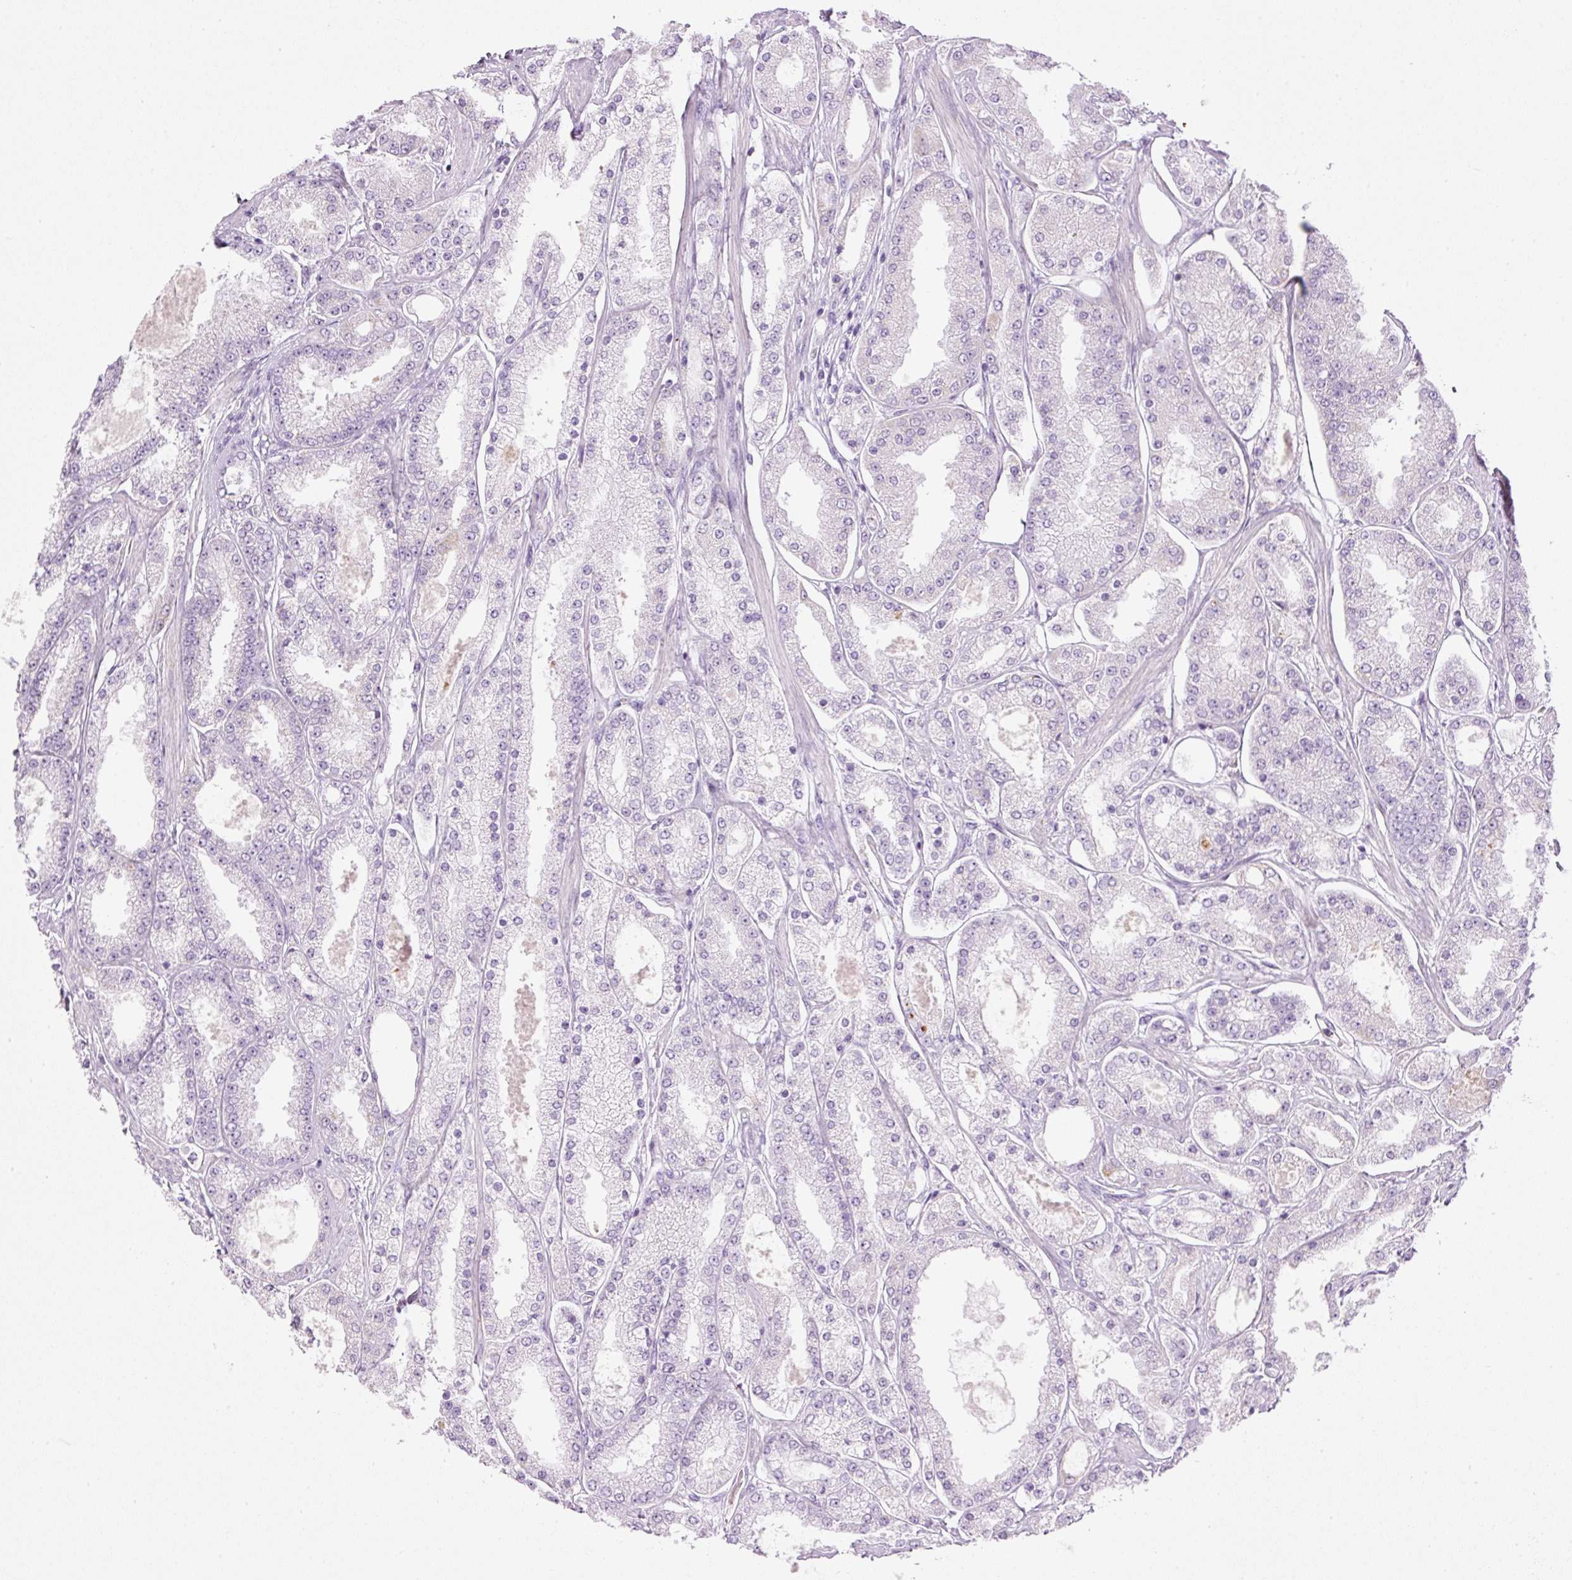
{"staining": {"intensity": "negative", "quantity": "none", "location": "none"}, "tissue": "prostate cancer", "cell_type": "Tumor cells", "image_type": "cancer", "snomed": [{"axis": "morphology", "description": "Adenocarcinoma, High grade"}, {"axis": "topography", "description": "Prostate"}], "caption": "Immunohistochemical staining of prostate cancer (high-grade adenocarcinoma) shows no significant staining in tumor cells.", "gene": "CARD16", "patient": {"sex": "male", "age": 69}}